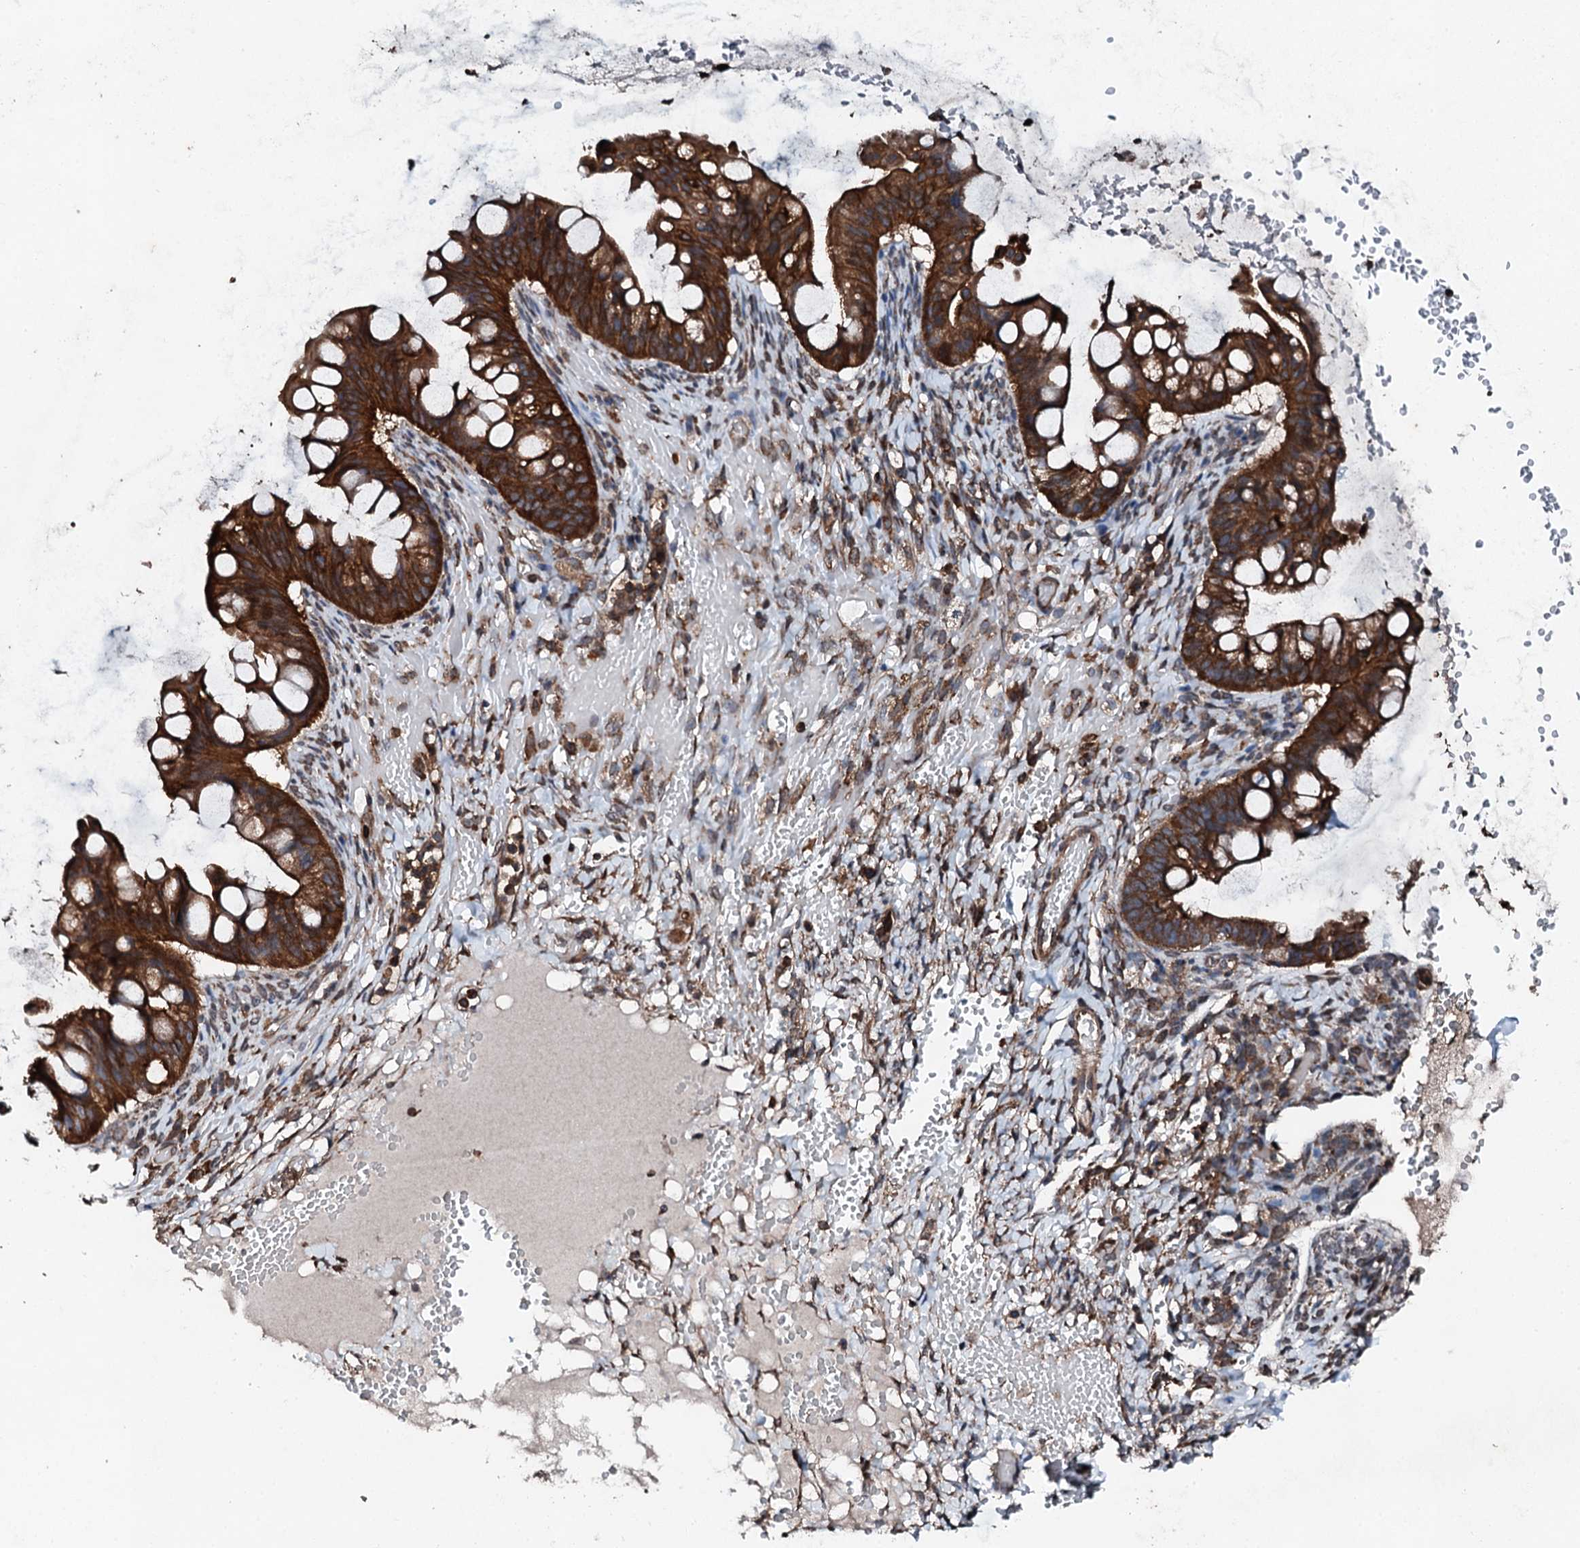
{"staining": {"intensity": "strong", "quantity": ">75%", "location": "cytoplasmic/membranous"}, "tissue": "ovarian cancer", "cell_type": "Tumor cells", "image_type": "cancer", "snomed": [{"axis": "morphology", "description": "Cystadenocarcinoma, mucinous, NOS"}, {"axis": "topography", "description": "Ovary"}], "caption": "Ovarian cancer (mucinous cystadenocarcinoma) stained for a protein (brown) reveals strong cytoplasmic/membranous positive positivity in about >75% of tumor cells.", "gene": "EDC4", "patient": {"sex": "female", "age": 73}}